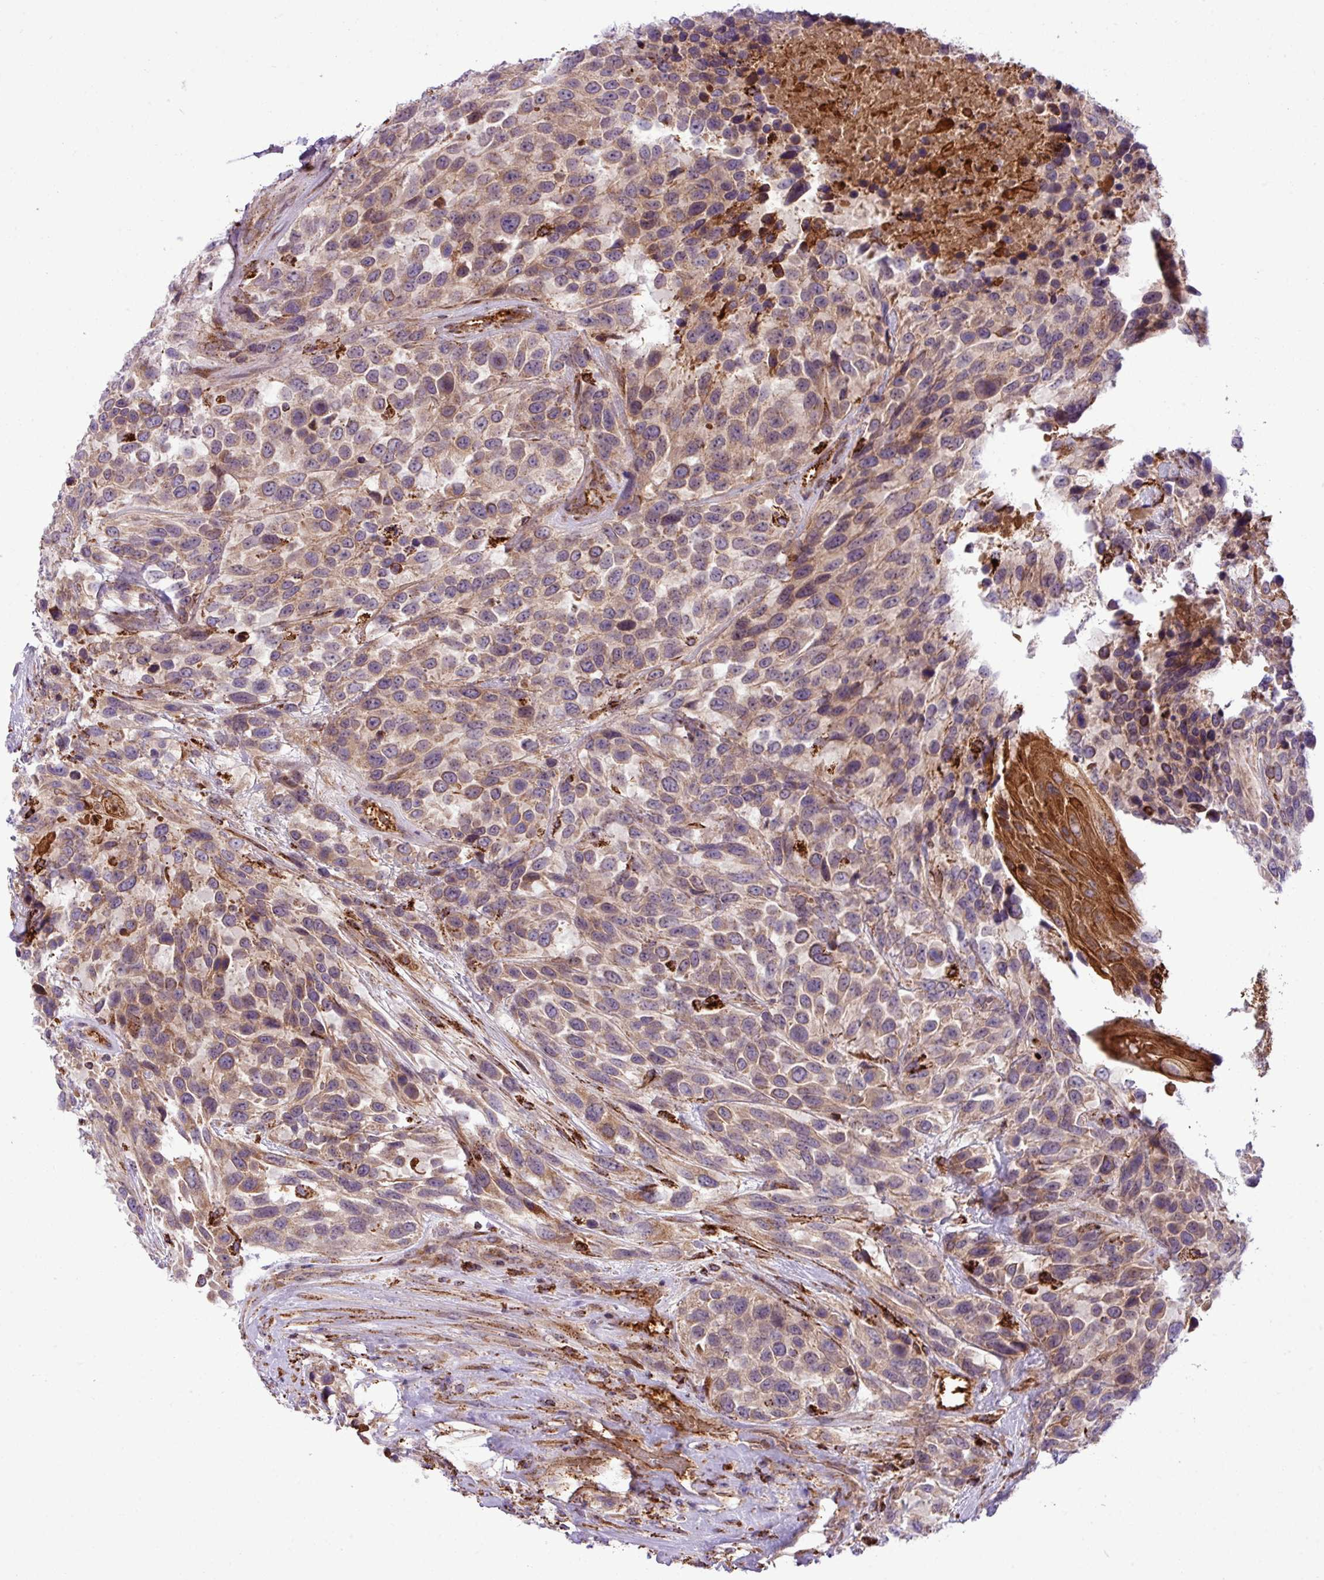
{"staining": {"intensity": "moderate", "quantity": ">75%", "location": "cytoplasmic/membranous"}, "tissue": "urothelial cancer", "cell_type": "Tumor cells", "image_type": "cancer", "snomed": [{"axis": "morphology", "description": "Urothelial carcinoma, High grade"}, {"axis": "topography", "description": "Urinary bladder"}], "caption": "High-grade urothelial carcinoma tissue demonstrates moderate cytoplasmic/membranous positivity in approximately >75% of tumor cells, visualized by immunohistochemistry. The protein of interest is stained brown, and the nuclei are stained in blue (DAB IHC with brightfield microscopy, high magnification).", "gene": "ZNF569", "patient": {"sex": "female", "age": 70}}